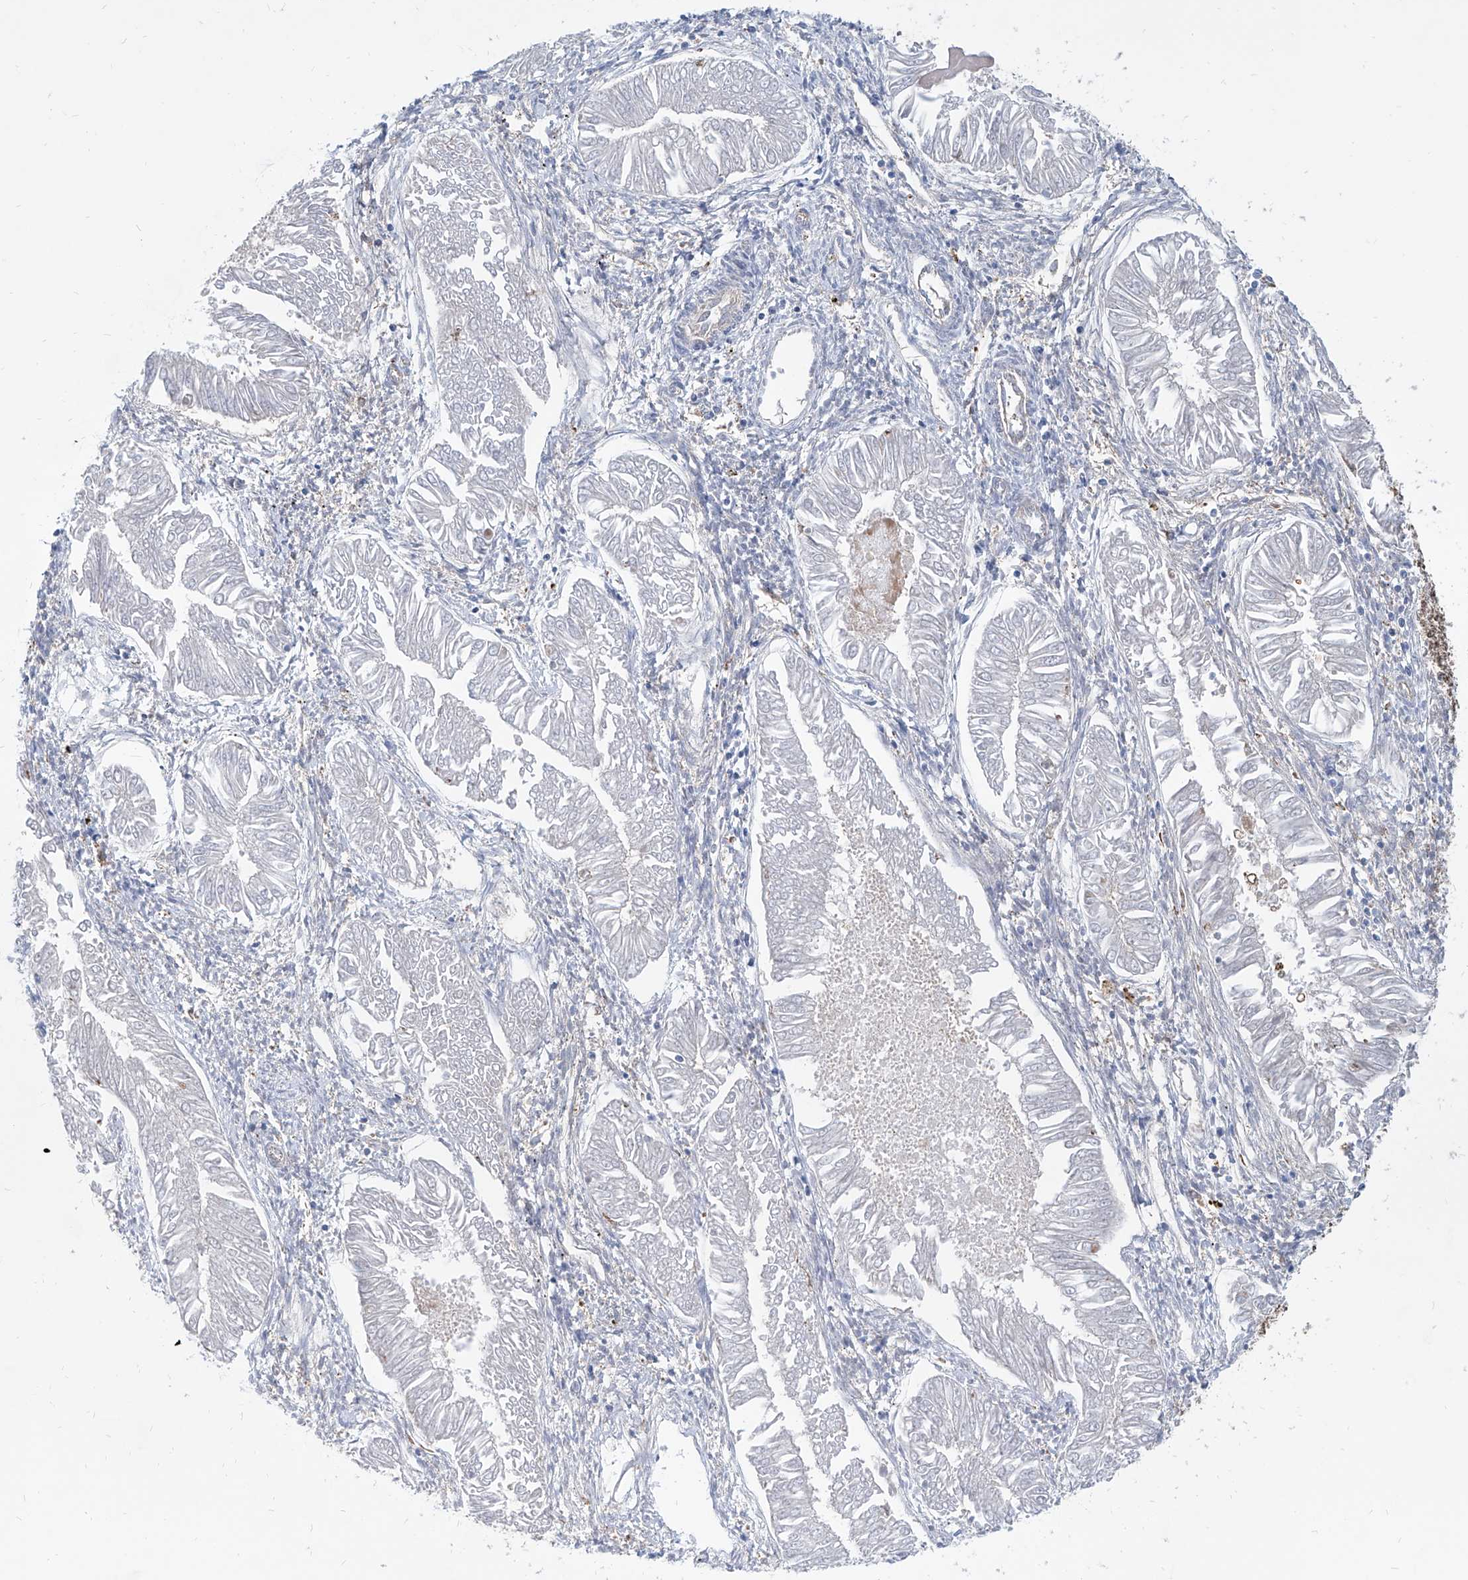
{"staining": {"intensity": "negative", "quantity": "none", "location": "none"}, "tissue": "endometrial cancer", "cell_type": "Tumor cells", "image_type": "cancer", "snomed": [{"axis": "morphology", "description": "Adenocarcinoma, NOS"}, {"axis": "topography", "description": "Endometrium"}], "caption": "Human endometrial cancer stained for a protein using immunohistochemistry (IHC) shows no staining in tumor cells.", "gene": "MAGED2", "patient": {"sex": "female", "age": 53}}